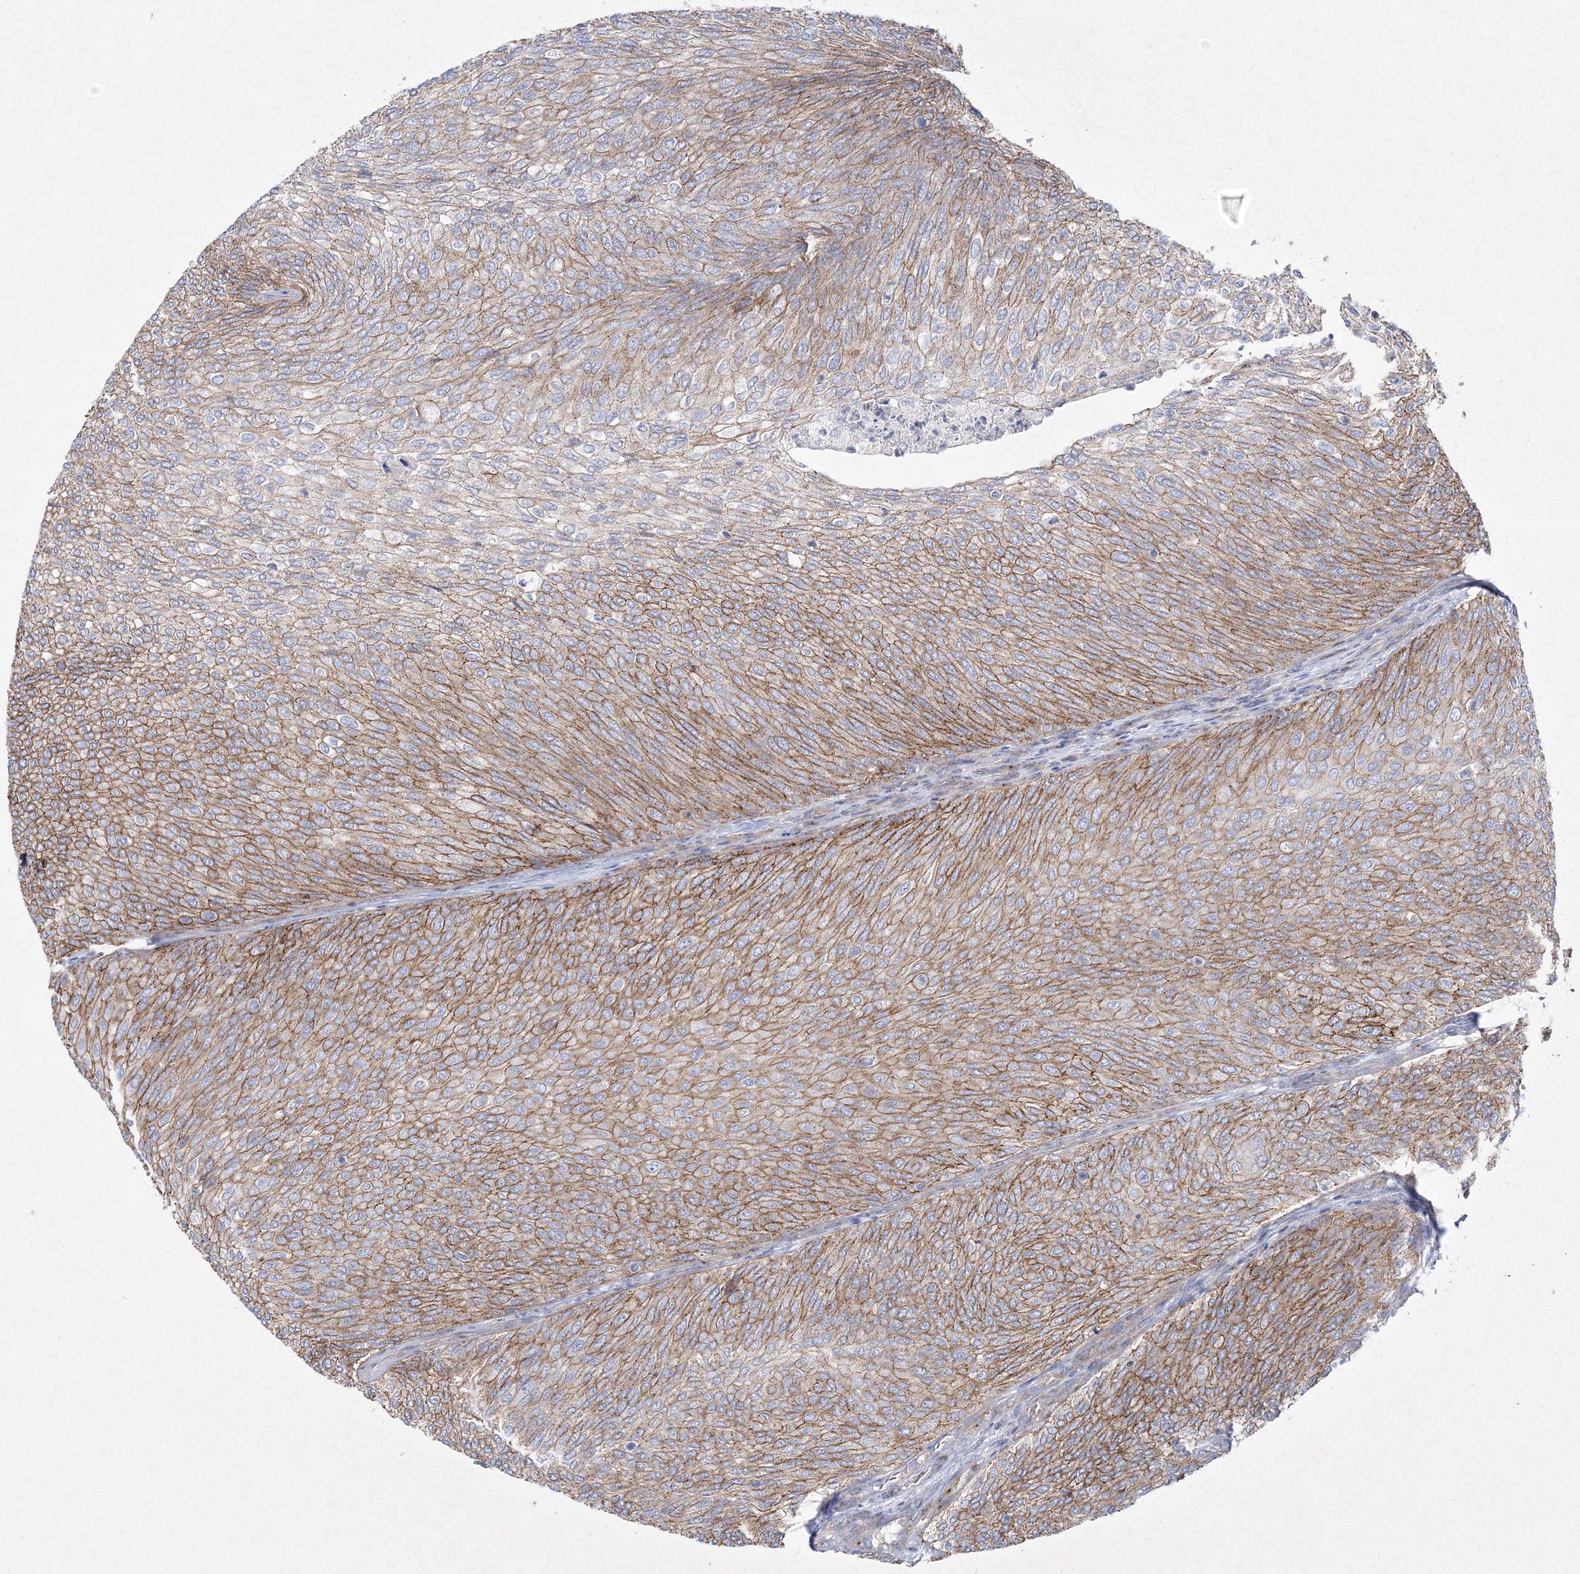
{"staining": {"intensity": "moderate", "quantity": ">75%", "location": "cytoplasmic/membranous"}, "tissue": "urothelial cancer", "cell_type": "Tumor cells", "image_type": "cancer", "snomed": [{"axis": "morphology", "description": "Urothelial carcinoma, Low grade"}, {"axis": "topography", "description": "Urinary bladder"}], "caption": "Immunohistochemistry (IHC) of human urothelial carcinoma (low-grade) displays medium levels of moderate cytoplasmic/membranous expression in about >75% of tumor cells.", "gene": "NAA40", "patient": {"sex": "female", "age": 79}}